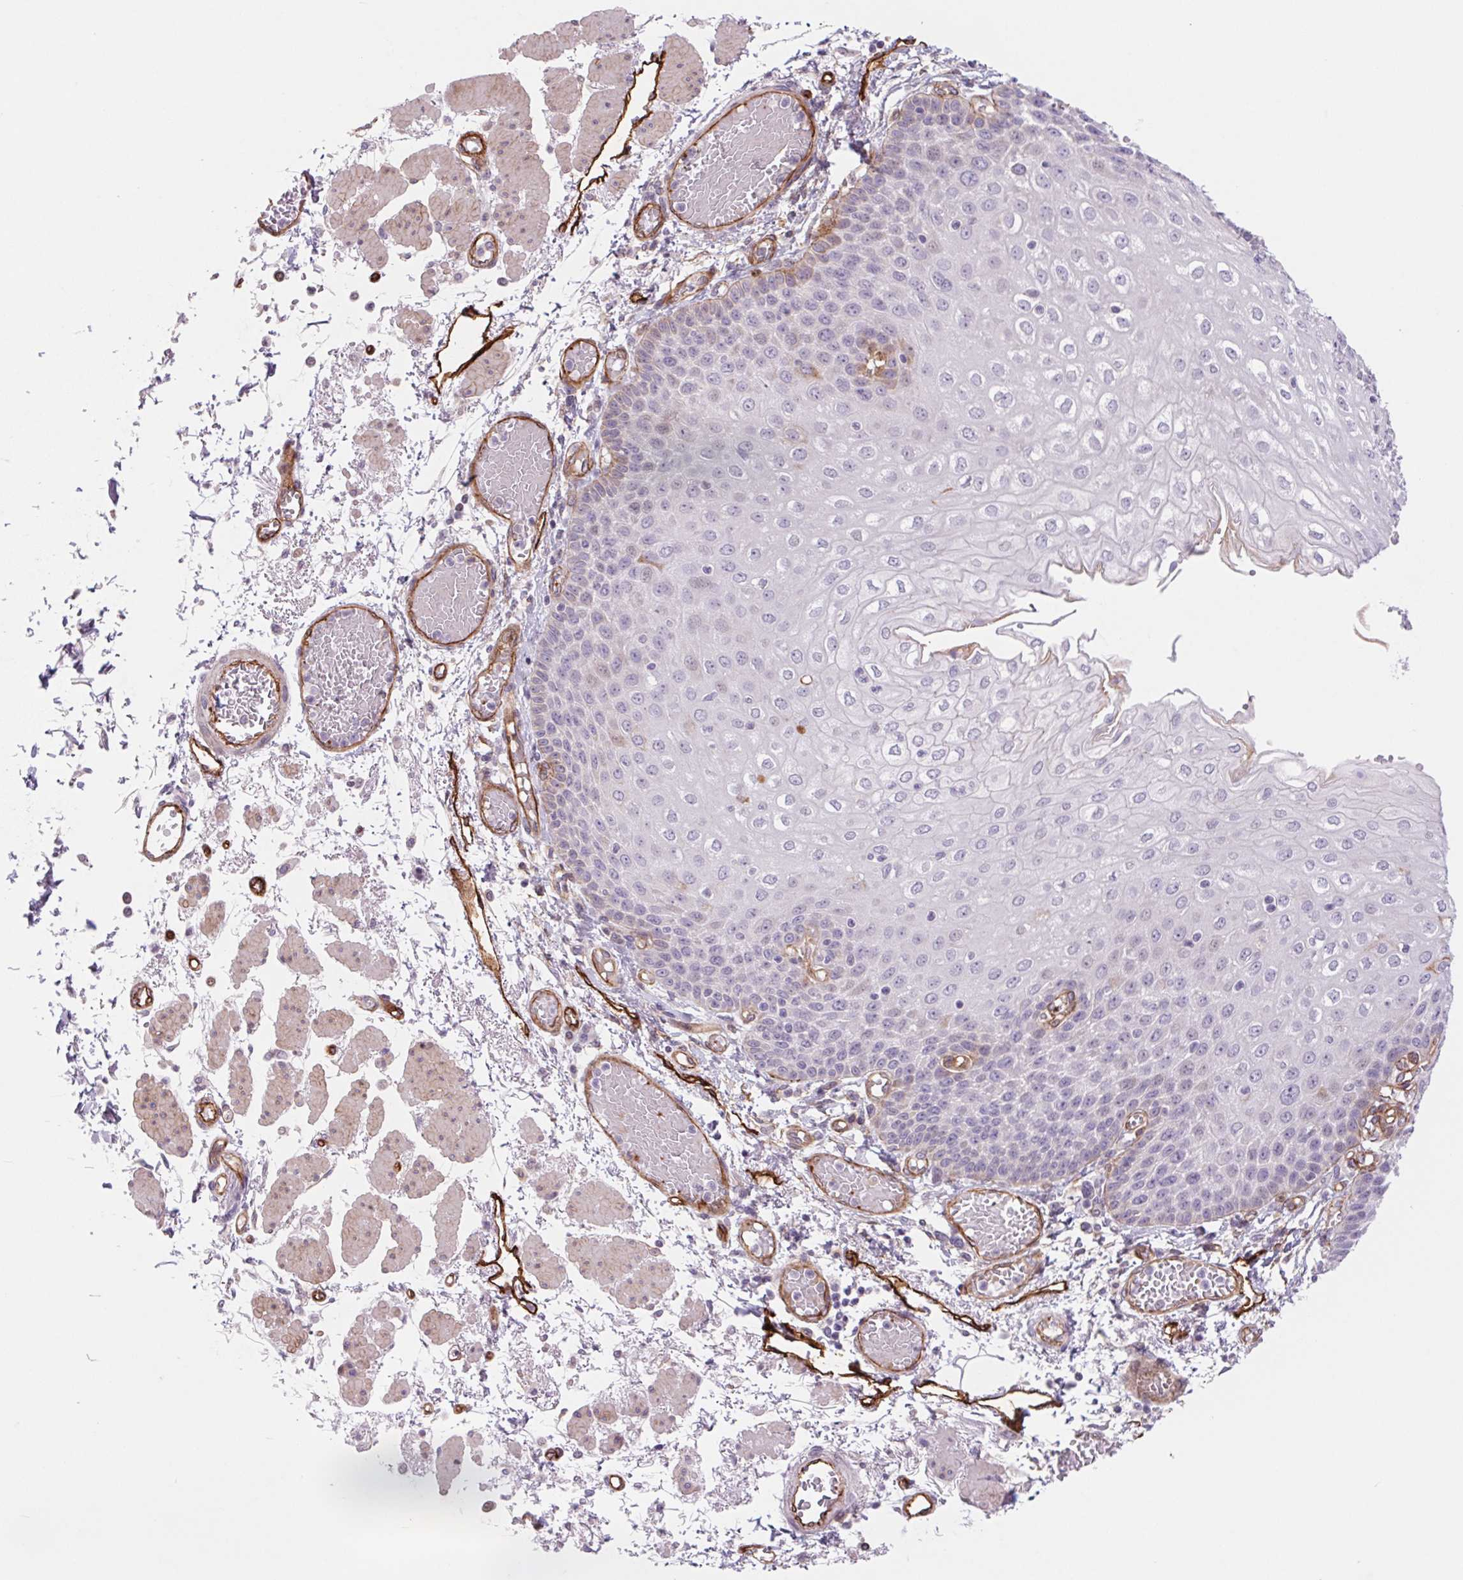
{"staining": {"intensity": "negative", "quantity": "none", "location": "none"}, "tissue": "esophagus", "cell_type": "Squamous epithelial cells", "image_type": "normal", "snomed": [{"axis": "morphology", "description": "Normal tissue, NOS"}, {"axis": "morphology", "description": "Adenocarcinoma, NOS"}, {"axis": "topography", "description": "Esophagus"}], "caption": "DAB (3,3'-diaminobenzidine) immunohistochemical staining of normal human esophagus displays no significant staining in squamous epithelial cells. (Brightfield microscopy of DAB (3,3'-diaminobenzidine) immunohistochemistry (IHC) at high magnification).", "gene": "MS4A13", "patient": {"sex": "male", "age": 81}}